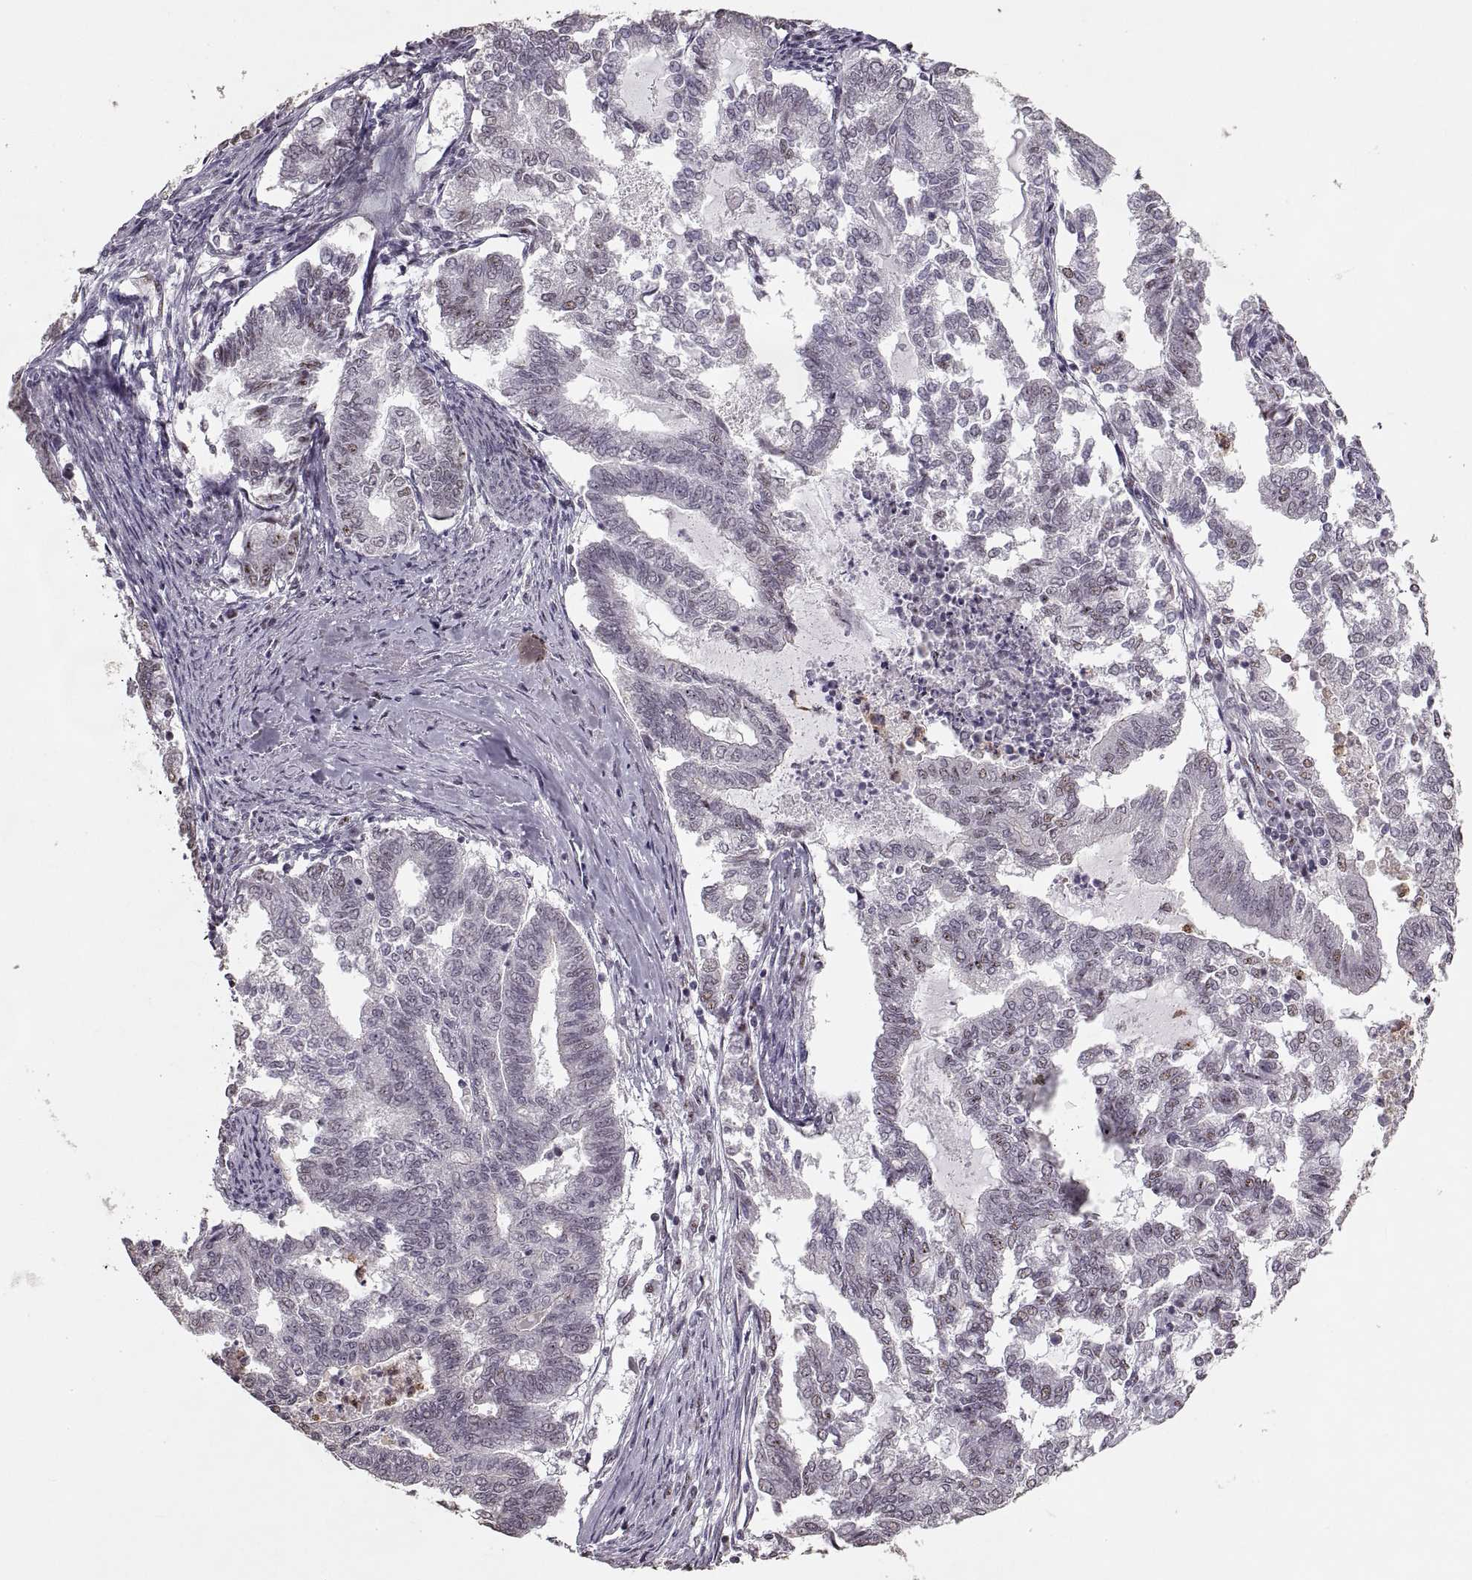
{"staining": {"intensity": "negative", "quantity": "none", "location": "none"}, "tissue": "endometrial cancer", "cell_type": "Tumor cells", "image_type": "cancer", "snomed": [{"axis": "morphology", "description": "Adenocarcinoma, NOS"}, {"axis": "topography", "description": "Endometrium"}], "caption": "Immunohistochemical staining of endometrial adenocarcinoma displays no significant expression in tumor cells.", "gene": "PALS1", "patient": {"sex": "female", "age": 79}}